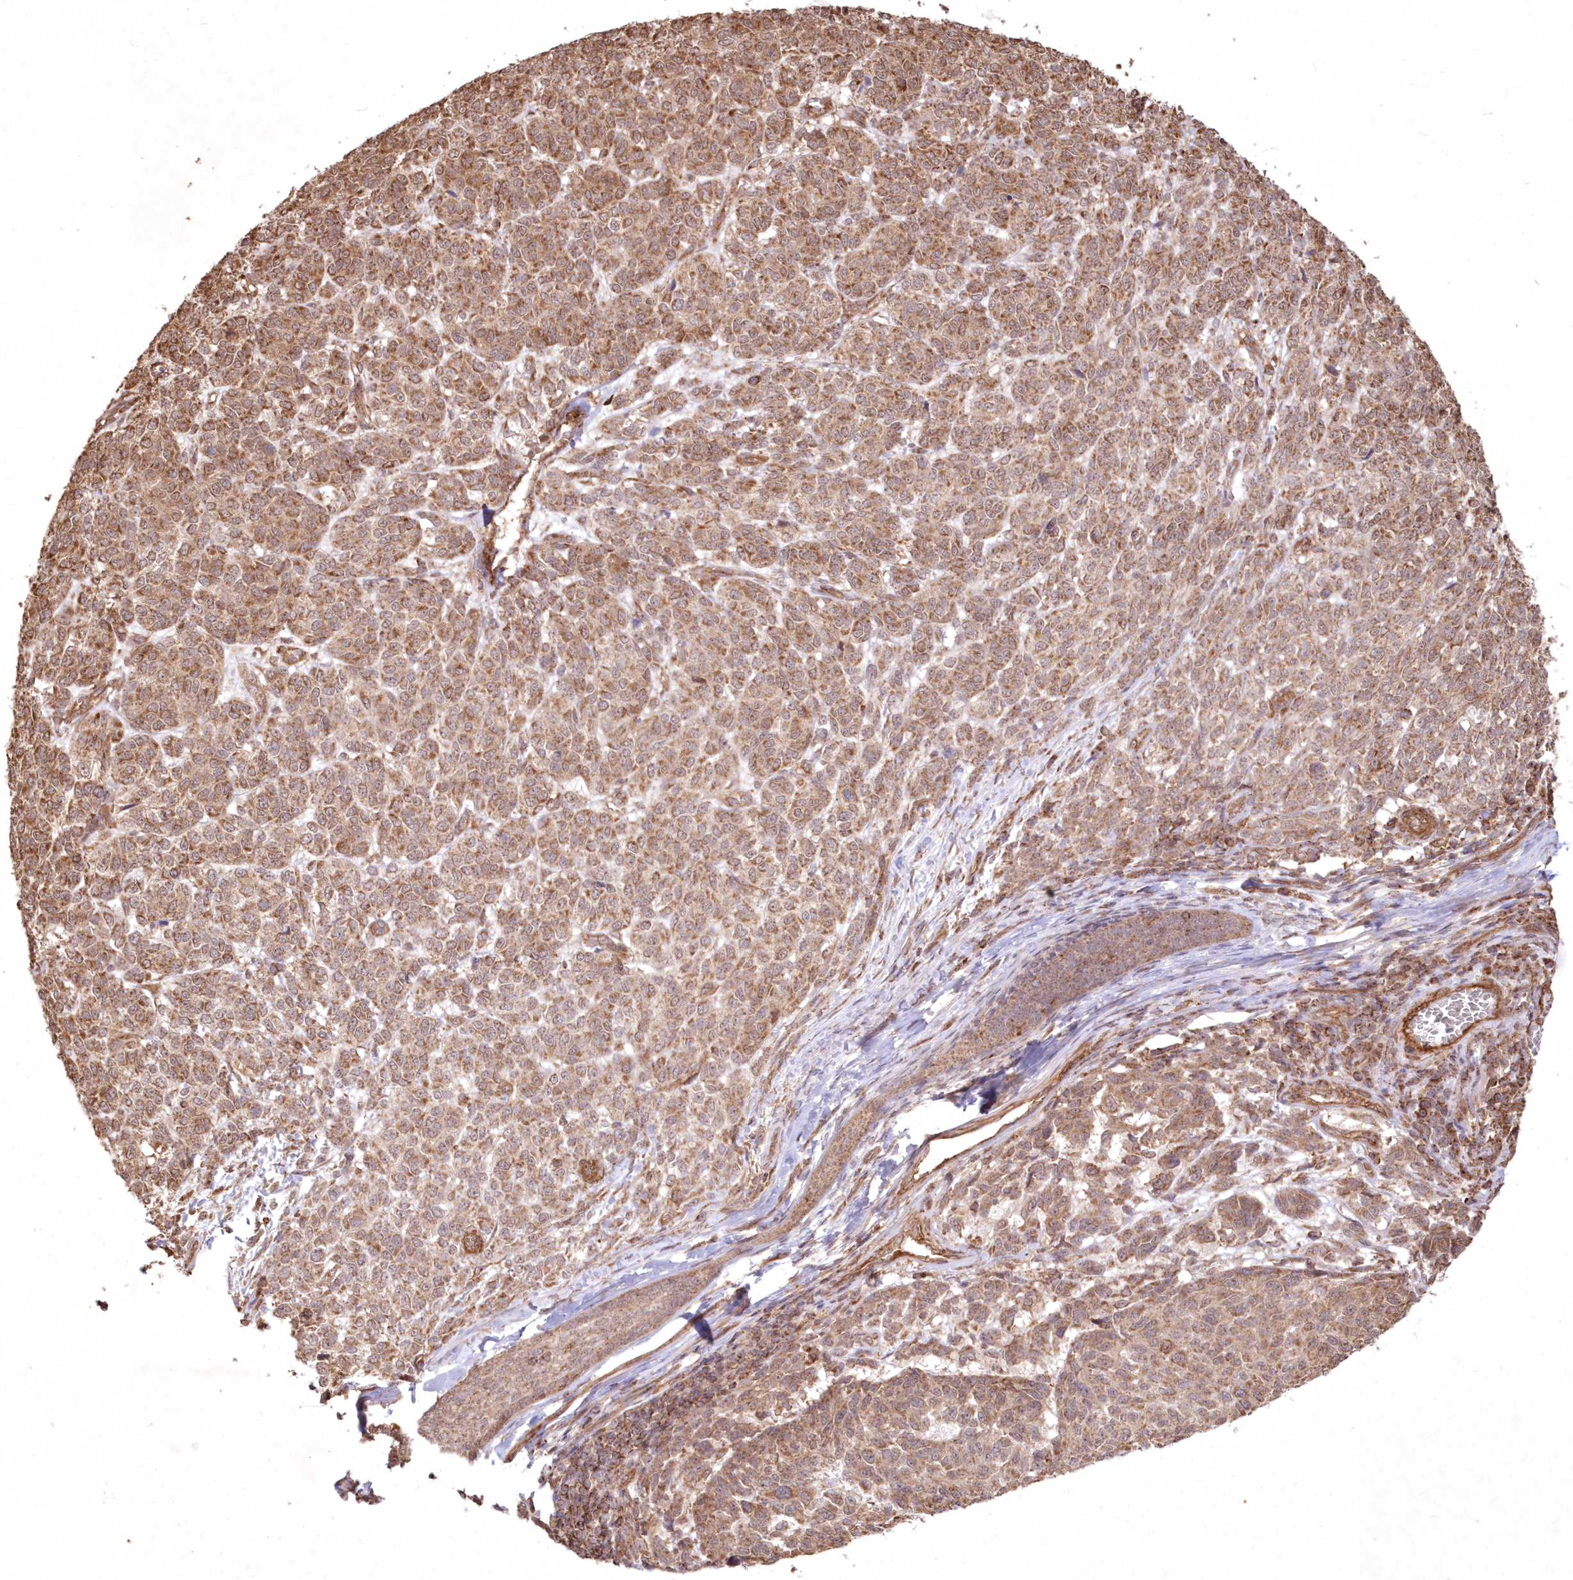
{"staining": {"intensity": "moderate", "quantity": ">75%", "location": "cytoplasmic/membranous"}, "tissue": "melanoma", "cell_type": "Tumor cells", "image_type": "cancer", "snomed": [{"axis": "morphology", "description": "Malignant melanoma, NOS"}, {"axis": "topography", "description": "Skin"}], "caption": "Malignant melanoma stained with IHC reveals moderate cytoplasmic/membranous staining in about >75% of tumor cells.", "gene": "TMEM139", "patient": {"sex": "male", "age": 49}}